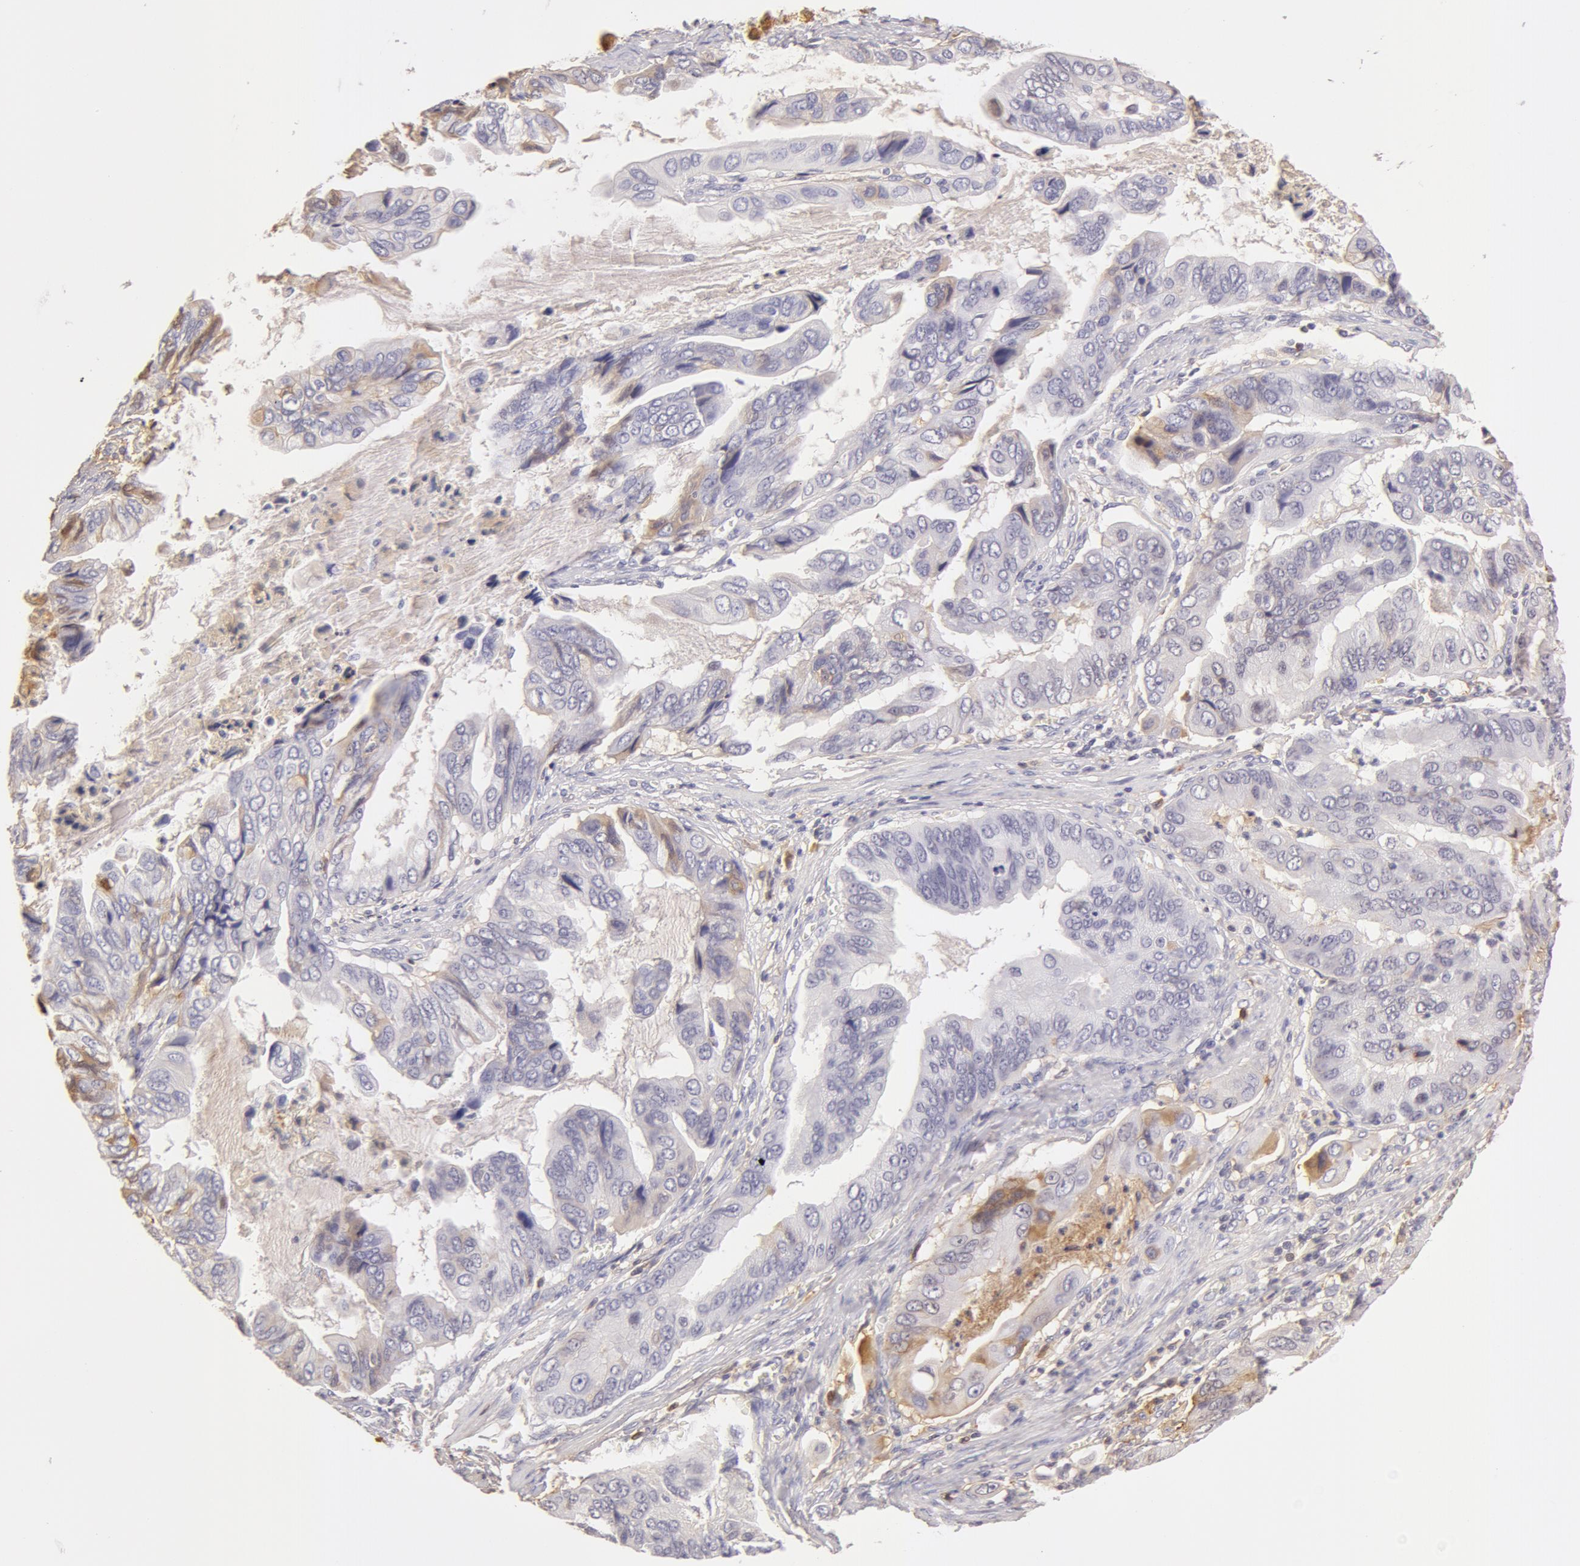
{"staining": {"intensity": "weak", "quantity": "<25%", "location": "cytoplasmic/membranous"}, "tissue": "stomach cancer", "cell_type": "Tumor cells", "image_type": "cancer", "snomed": [{"axis": "morphology", "description": "Adenocarcinoma, NOS"}, {"axis": "topography", "description": "Stomach, upper"}], "caption": "The immunohistochemistry histopathology image has no significant positivity in tumor cells of adenocarcinoma (stomach) tissue.", "gene": "AHSG", "patient": {"sex": "male", "age": 80}}